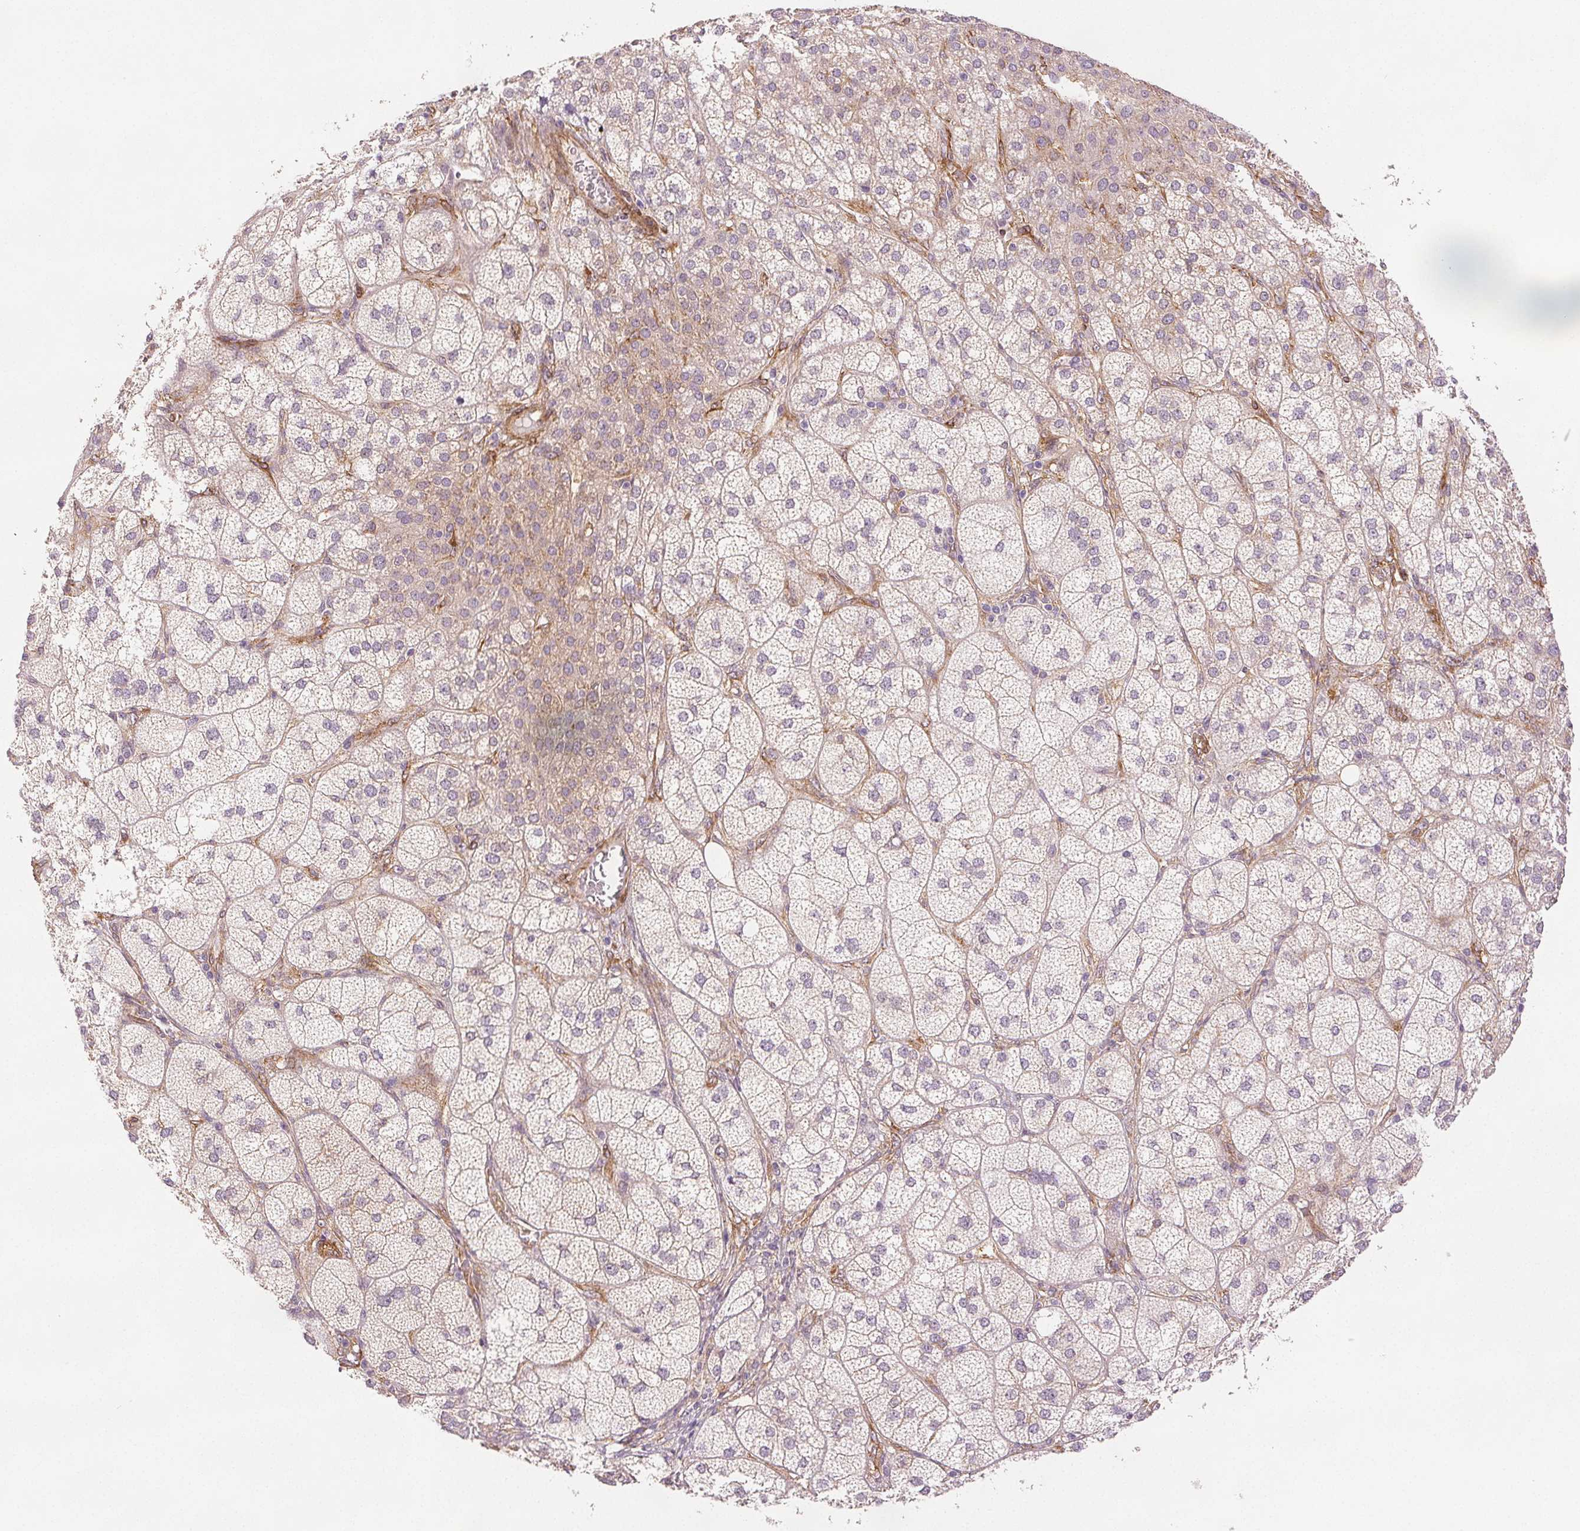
{"staining": {"intensity": "weak", "quantity": "<25%", "location": "cytoplasmic/membranous"}, "tissue": "adrenal gland", "cell_type": "Glandular cells", "image_type": "normal", "snomed": [{"axis": "morphology", "description": "Normal tissue, NOS"}, {"axis": "topography", "description": "Adrenal gland"}], "caption": "Immunohistochemical staining of unremarkable human adrenal gland reveals no significant staining in glandular cells.", "gene": "DIAPH2", "patient": {"sex": "female", "age": 60}}